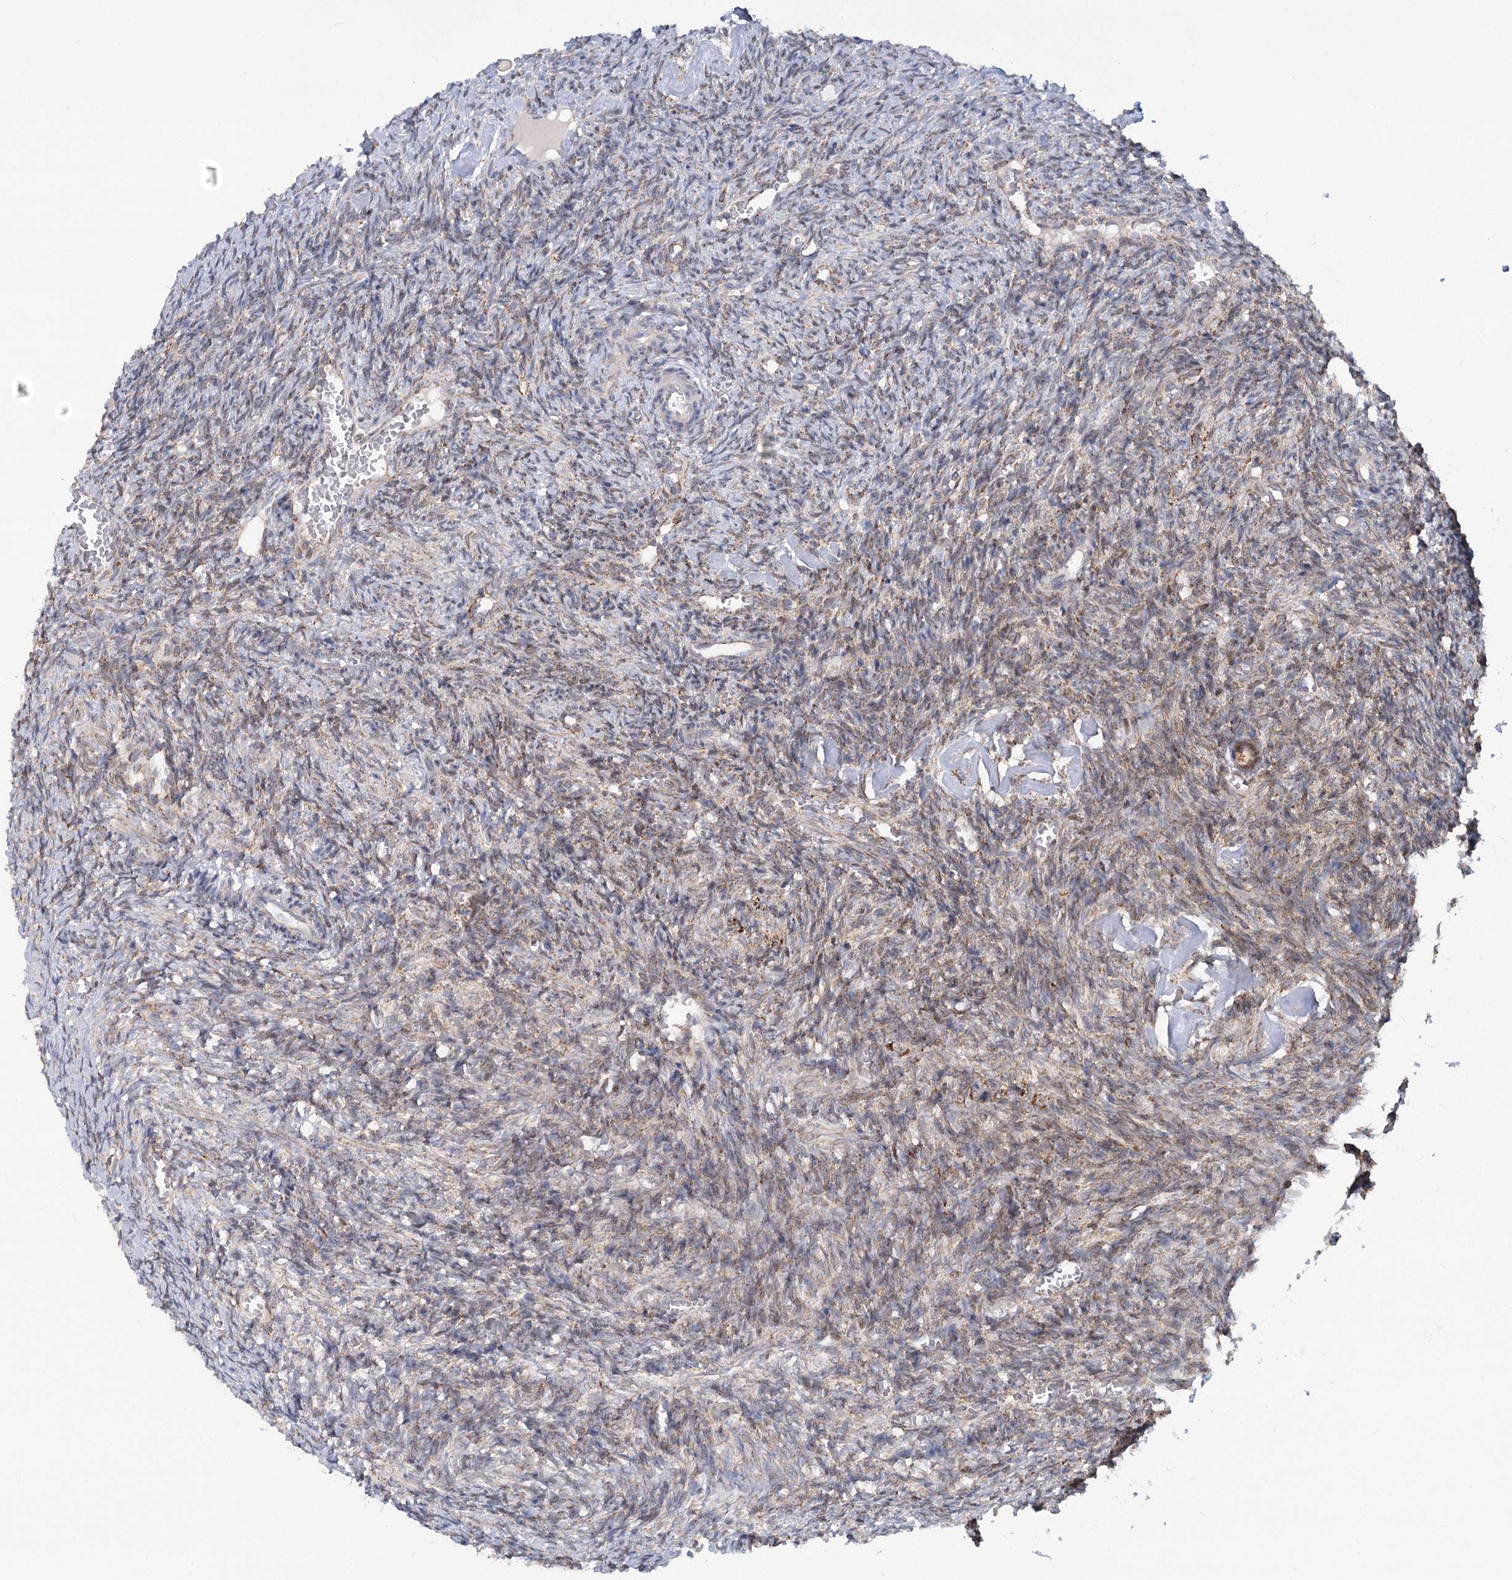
{"staining": {"intensity": "weak", "quantity": "25%-75%", "location": "cytoplasmic/membranous"}, "tissue": "ovary", "cell_type": "Ovarian stroma cells", "image_type": "normal", "snomed": [{"axis": "morphology", "description": "Normal tissue, NOS"}, {"axis": "topography", "description": "Ovary"}], "caption": "Benign ovary demonstrates weak cytoplasmic/membranous expression in approximately 25%-75% of ovarian stroma cells, visualized by immunohistochemistry.", "gene": "TAS1R1", "patient": {"sex": "female", "age": 27}}